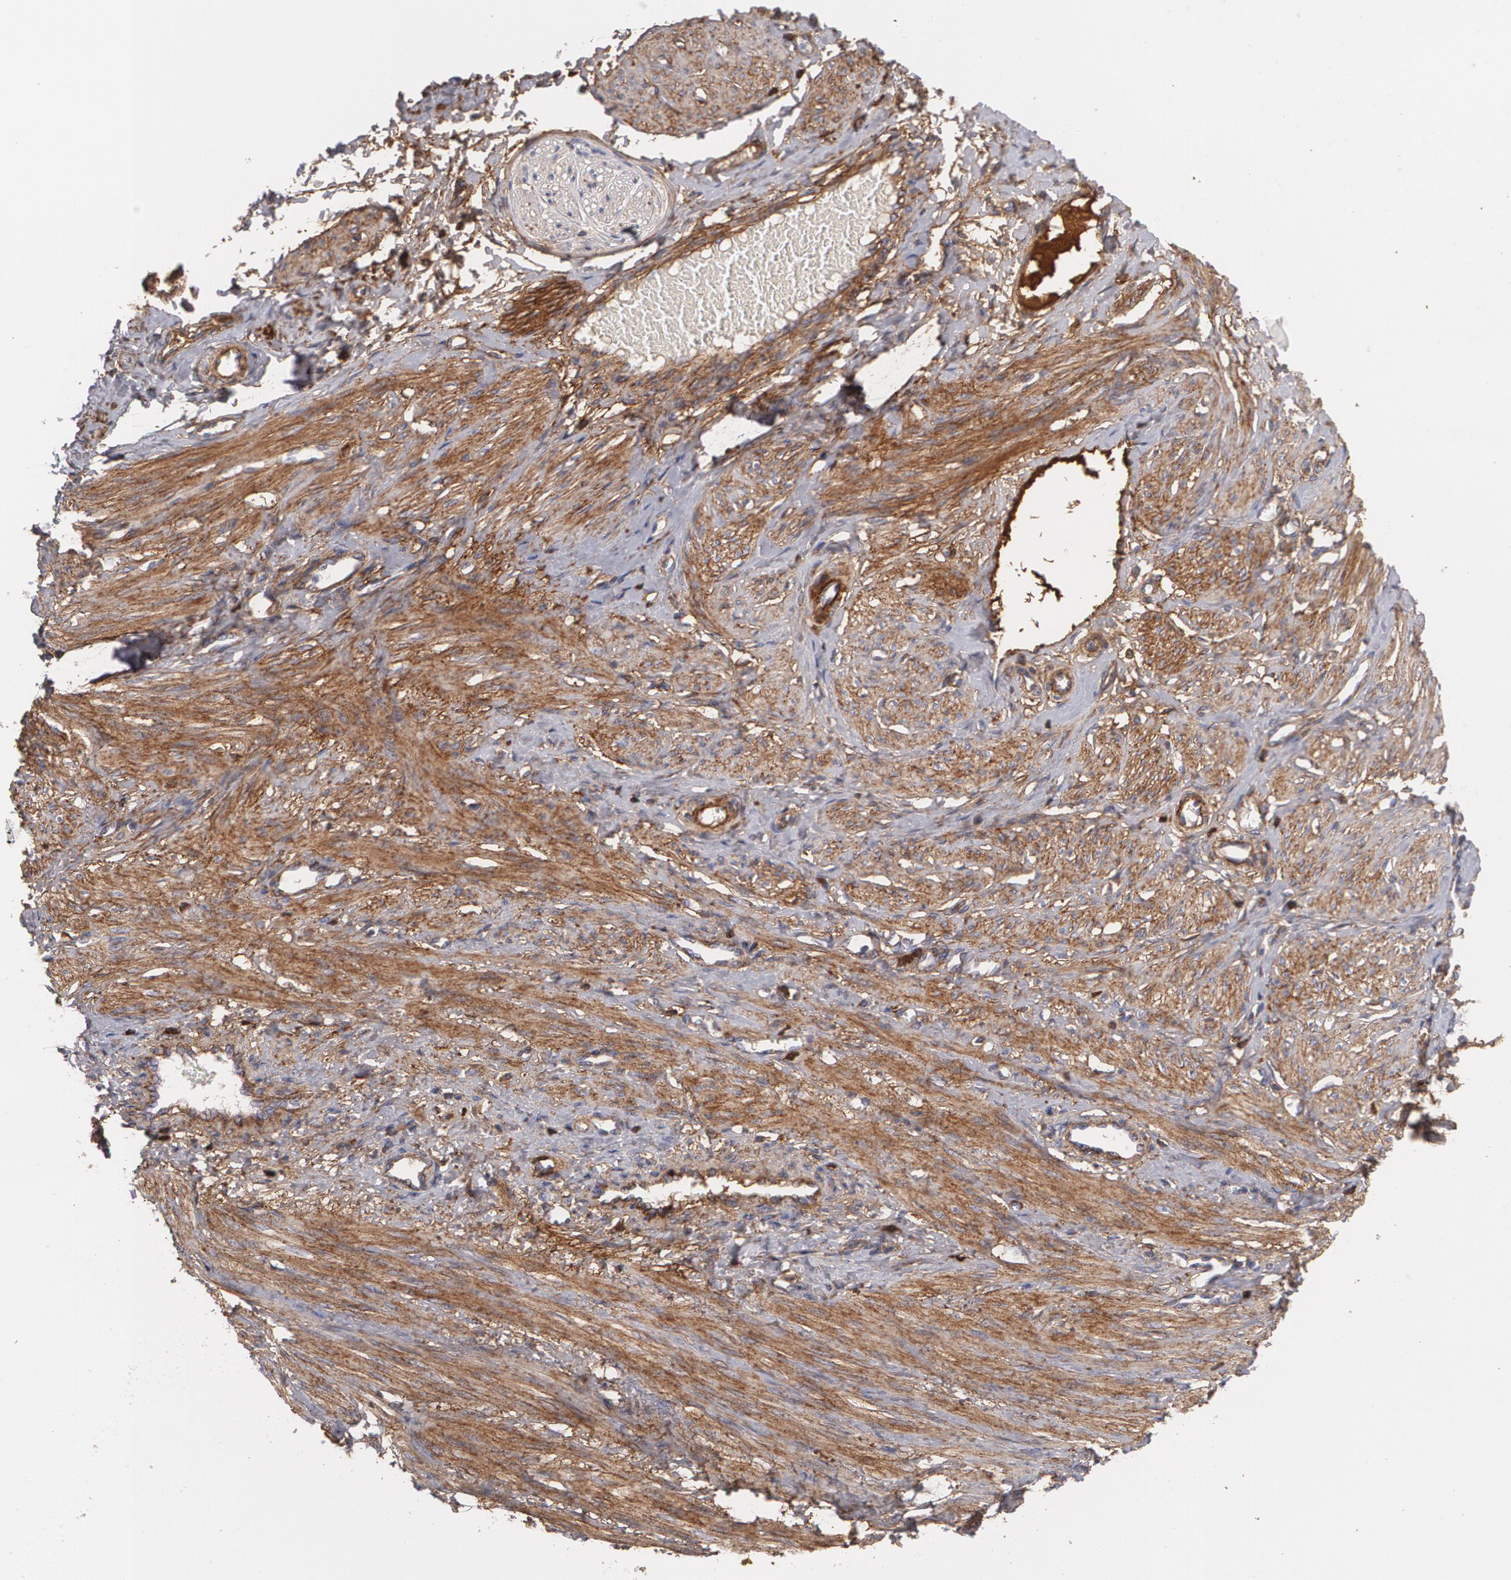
{"staining": {"intensity": "strong", "quantity": ">75%", "location": "cytoplasmic/membranous"}, "tissue": "smooth muscle", "cell_type": "Smooth muscle cells", "image_type": "normal", "snomed": [{"axis": "morphology", "description": "Normal tissue, NOS"}, {"axis": "topography", "description": "Smooth muscle"}, {"axis": "topography", "description": "Uterus"}], "caption": "Smooth muscle cells display strong cytoplasmic/membranous staining in about >75% of cells in normal smooth muscle. (DAB (3,3'-diaminobenzidine) IHC with brightfield microscopy, high magnification).", "gene": "FBLN1", "patient": {"sex": "female", "age": 39}}